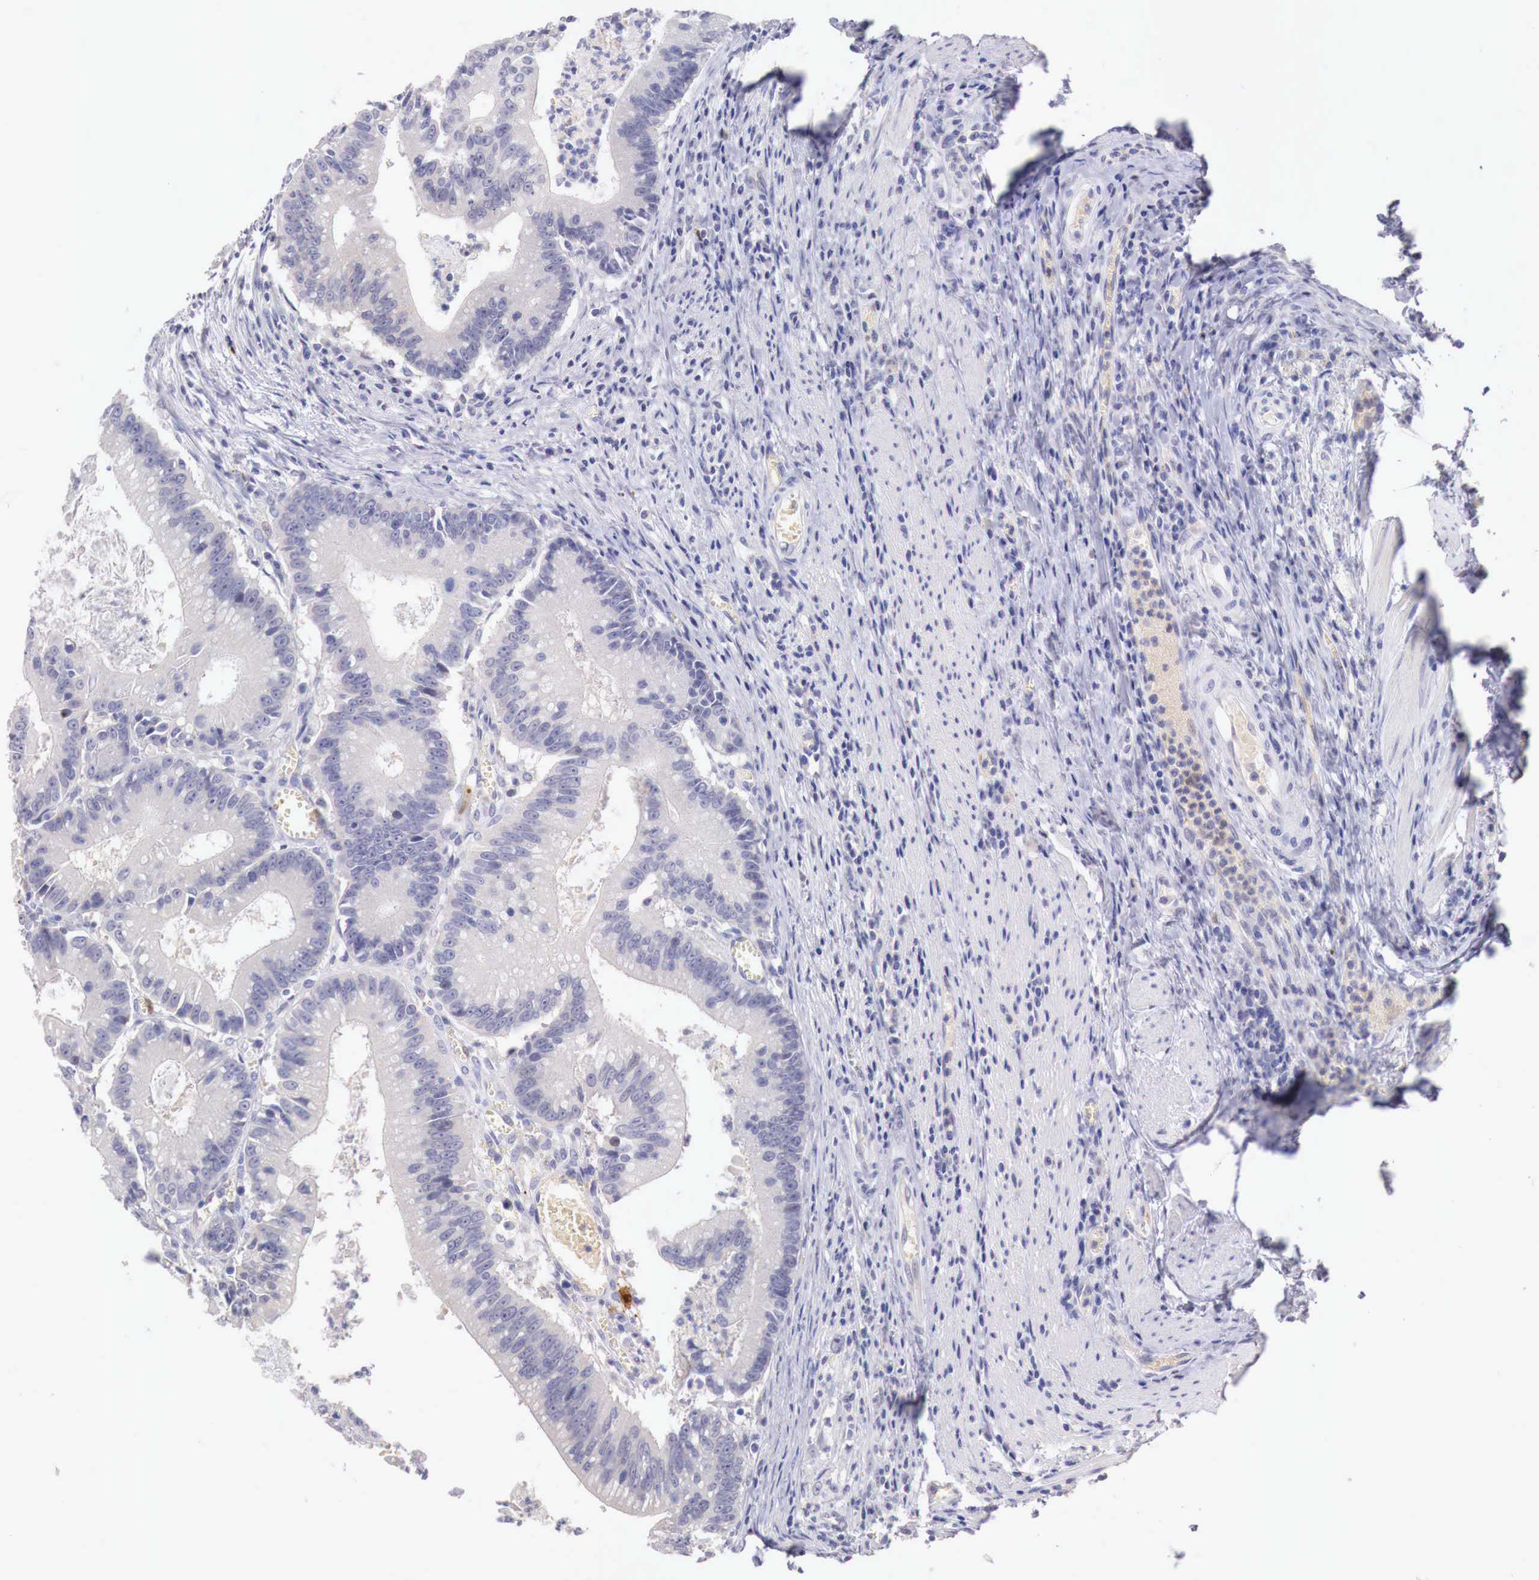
{"staining": {"intensity": "negative", "quantity": "none", "location": "none"}, "tissue": "colorectal cancer", "cell_type": "Tumor cells", "image_type": "cancer", "snomed": [{"axis": "morphology", "description": "Adenocarcinoma, NOS"}, {"axis": "topography", "description": "Rectum"}], "caption": "Image shows no significant protein positivity in tumor cells of colorectal cancer (adenocarcinoma). Brightfield microscopy of immunohistochemistry stained with DAB (3,3'-diaminobenzidine) (brown) and hematoxylin (blue), captured at high magnification.", "gene": "ITIH6", "patient": {"sex": "female", "age": 81}}